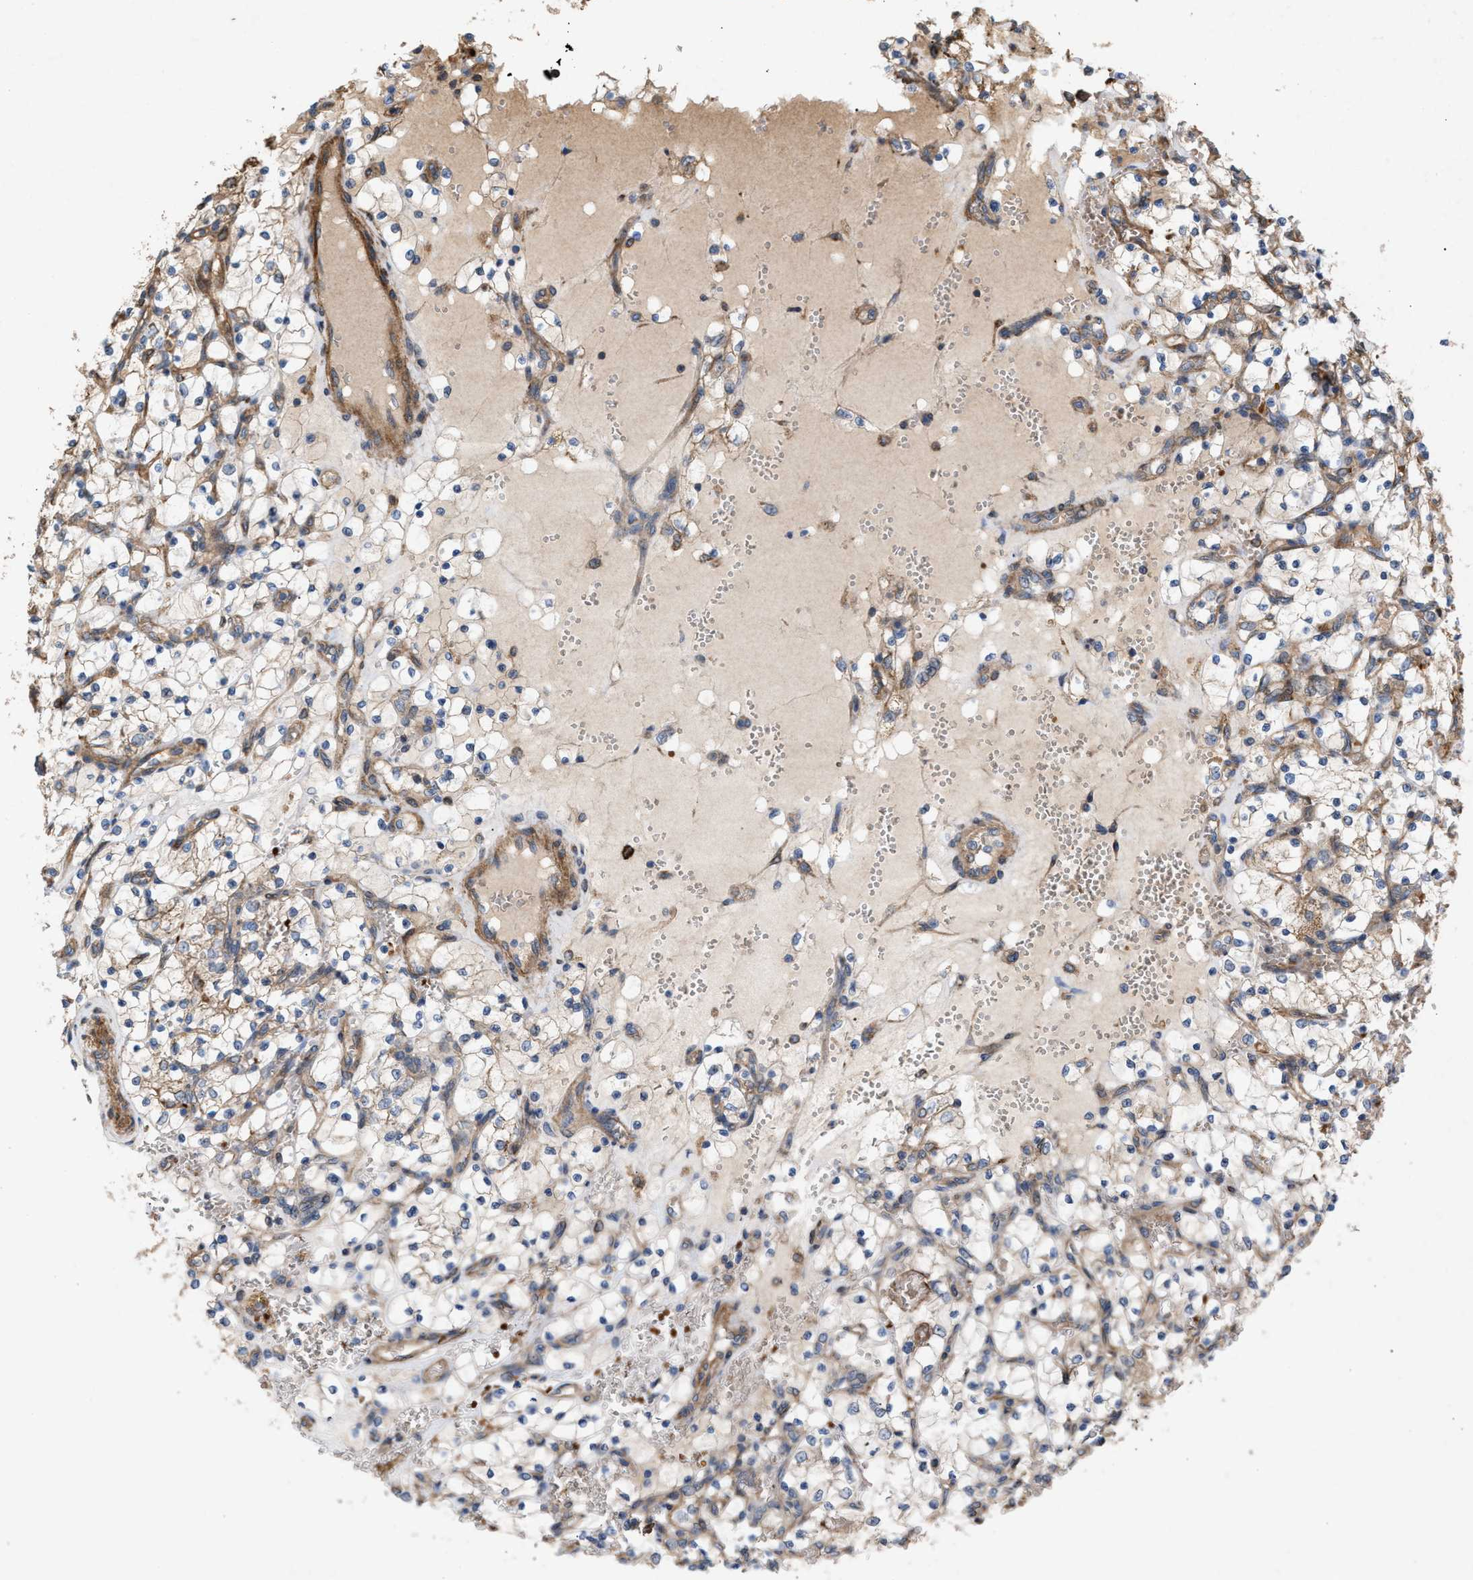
{"staining": {"intensity": "weak", "quantity": "25%-75%", "location": "cytoplasmic/membranous"}, "tissue": "renal cancer", "cell_type": "Tumor cells", "image_type": "cancer", "snomed": [{"axis": "morphology", "description": "Adenocarcinoma, NOS"}, {"axis": "topography", "description": "Kidney"}], "caption": "Renal adenocarcinoma stained with DAB (3,3'-diaminobenzidine) IHC reveals low levels of weak cytoplasmic/membranous positivity in about 25%-75% of tumor cells.", "gene": "GCC1", "patient": {"sex": "female", "age": 69}}